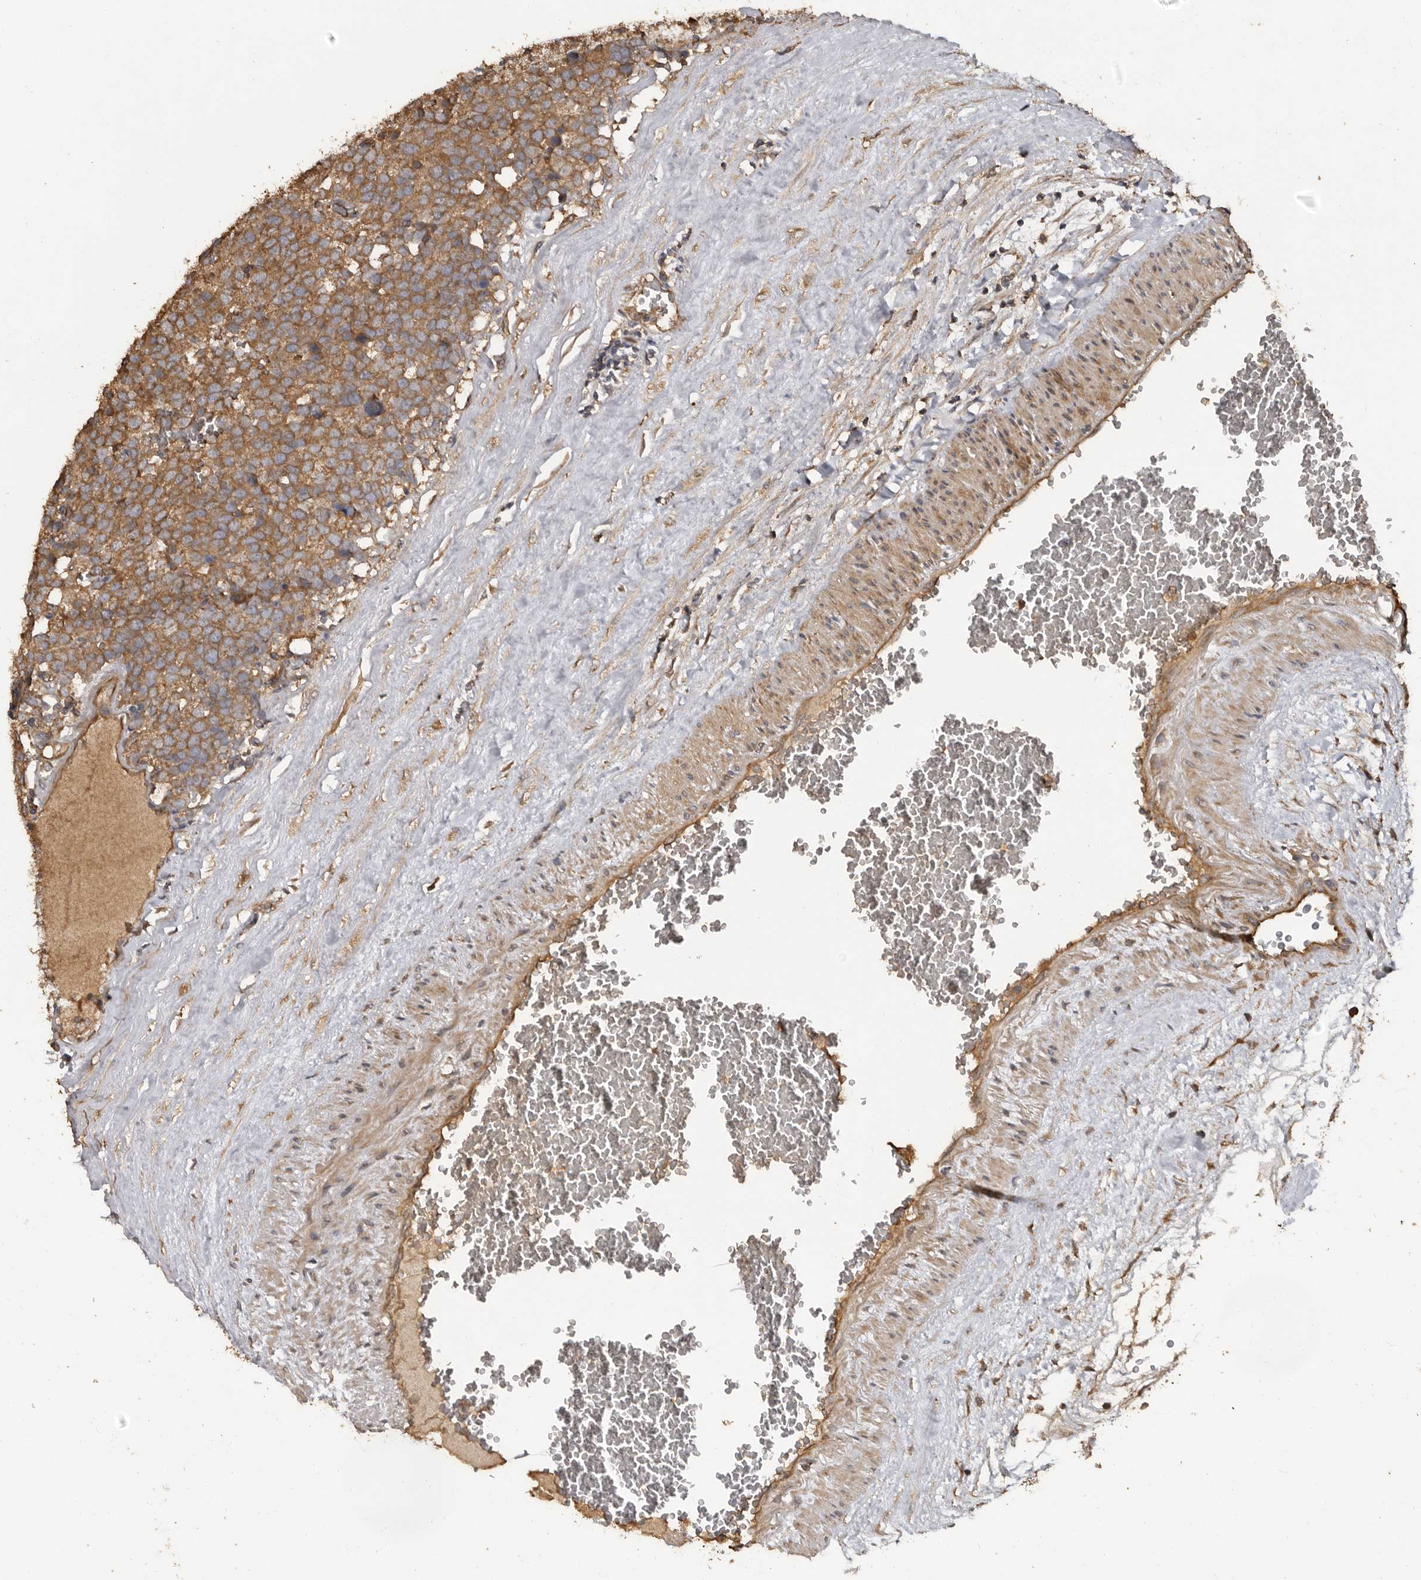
{"staining": {"intensity": "moderate", "quantity": ">75%", "location": "cytoplasmic/membranous"}, "tissue": "testis cancer", "cell_type": "Tumor cells", "image_type": "cancer", "snomed": [{"axis": "morphology", "description": "Seminoma, NOS"}, {"axis": "topography", "description": "Testis"}], "caption": "The image exhibits staining of seminoma (testis), revealing moderate cytoplasmic/membranous protein expression (brown color) within tumor cells. Nuclei are stained in blue.", "gene": "FLCN", "patient": {"sex": "male", "age": 71}}